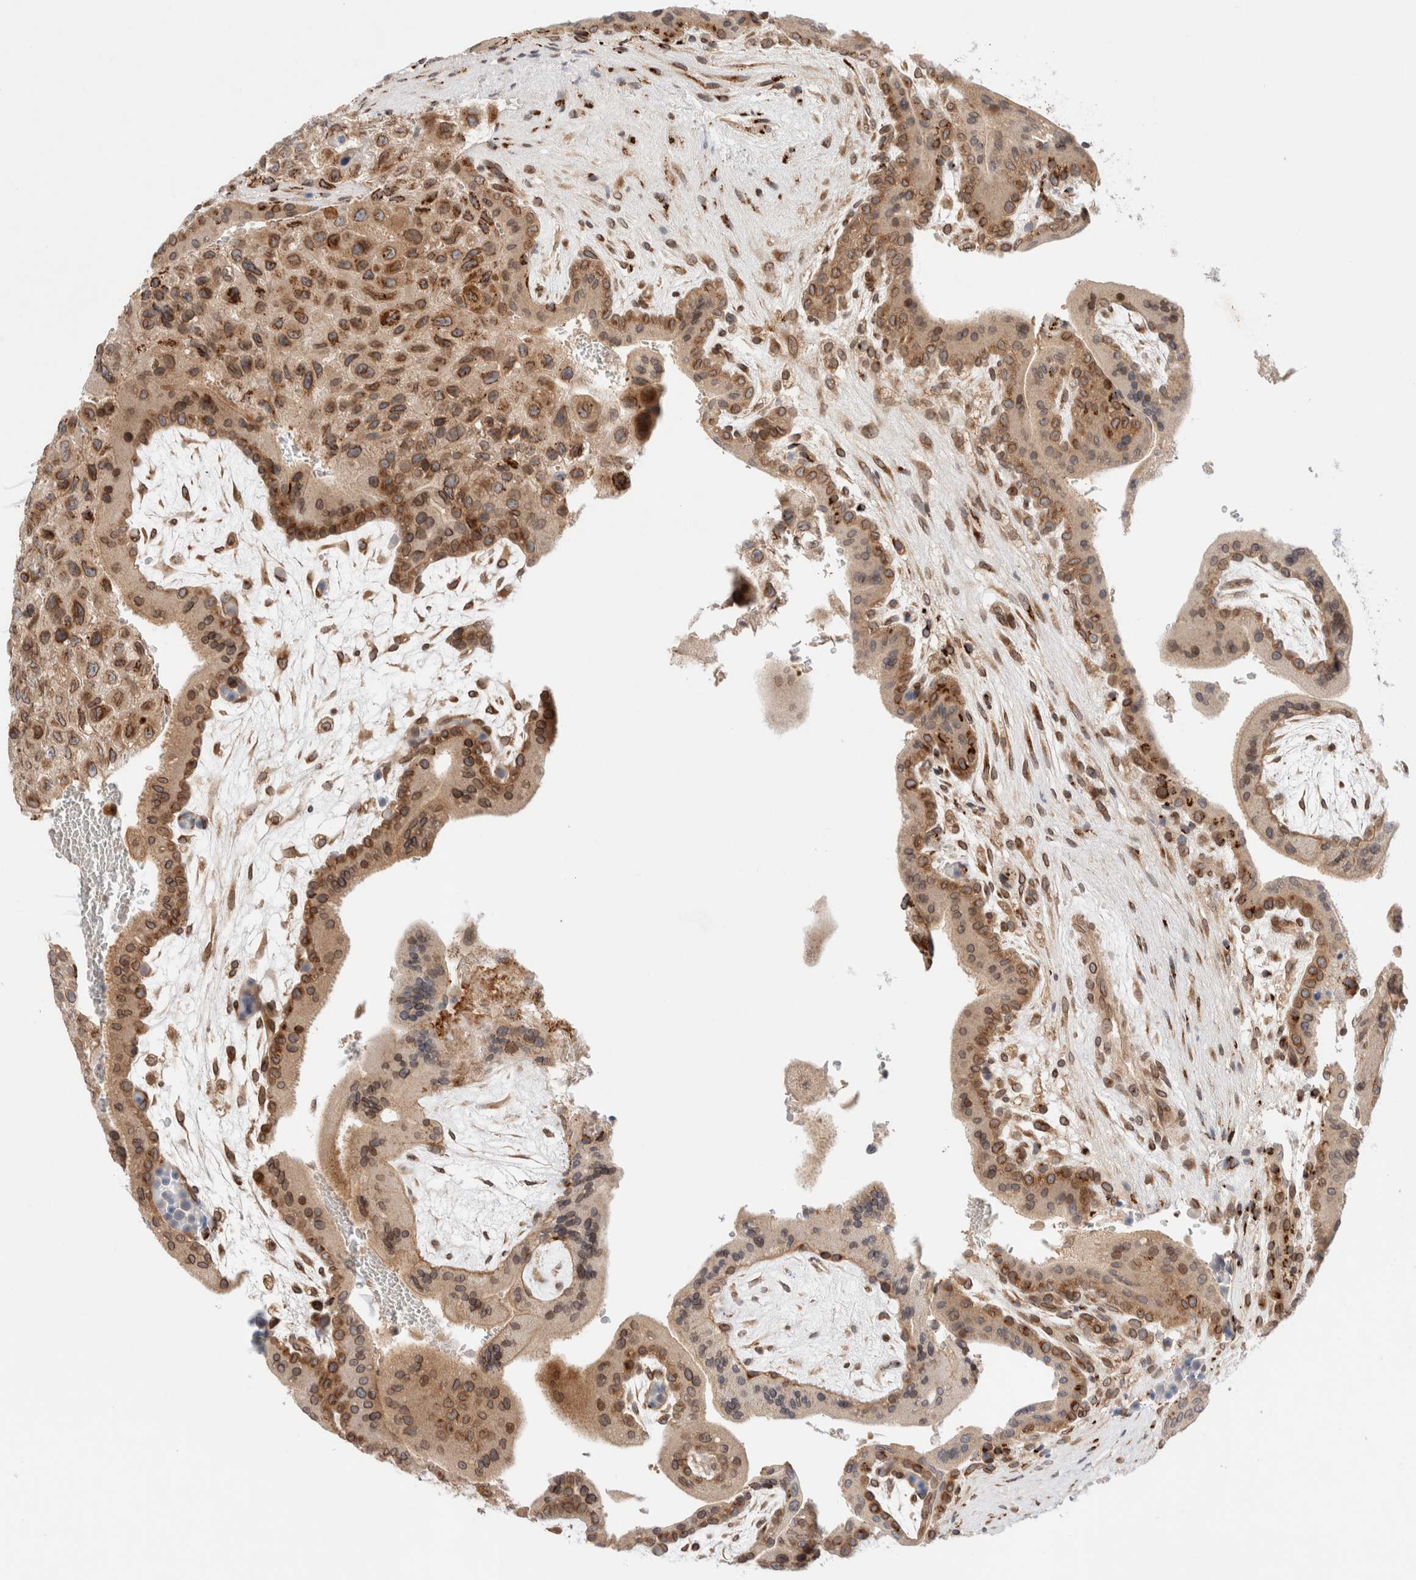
{"staining": {"intensity": "moderate", "quantity": ">75%", "location": "cytoplasmic/membranous"}, "tissue": "placenta", "cell_type": "Decidual cells", "image_type": "normal", "snomed": [{"axis": "morphology", "description": "Normal tissue, NOS"}, {"axis": "topography", "description": "Placenta"}], "caption": "Protein analysis of normal placenta shows moderate cytoplasmic/membranous staining in about >75% of decidual cells.", "gene": "GCN1", "patient": {"sex": "female", "age": 35}}